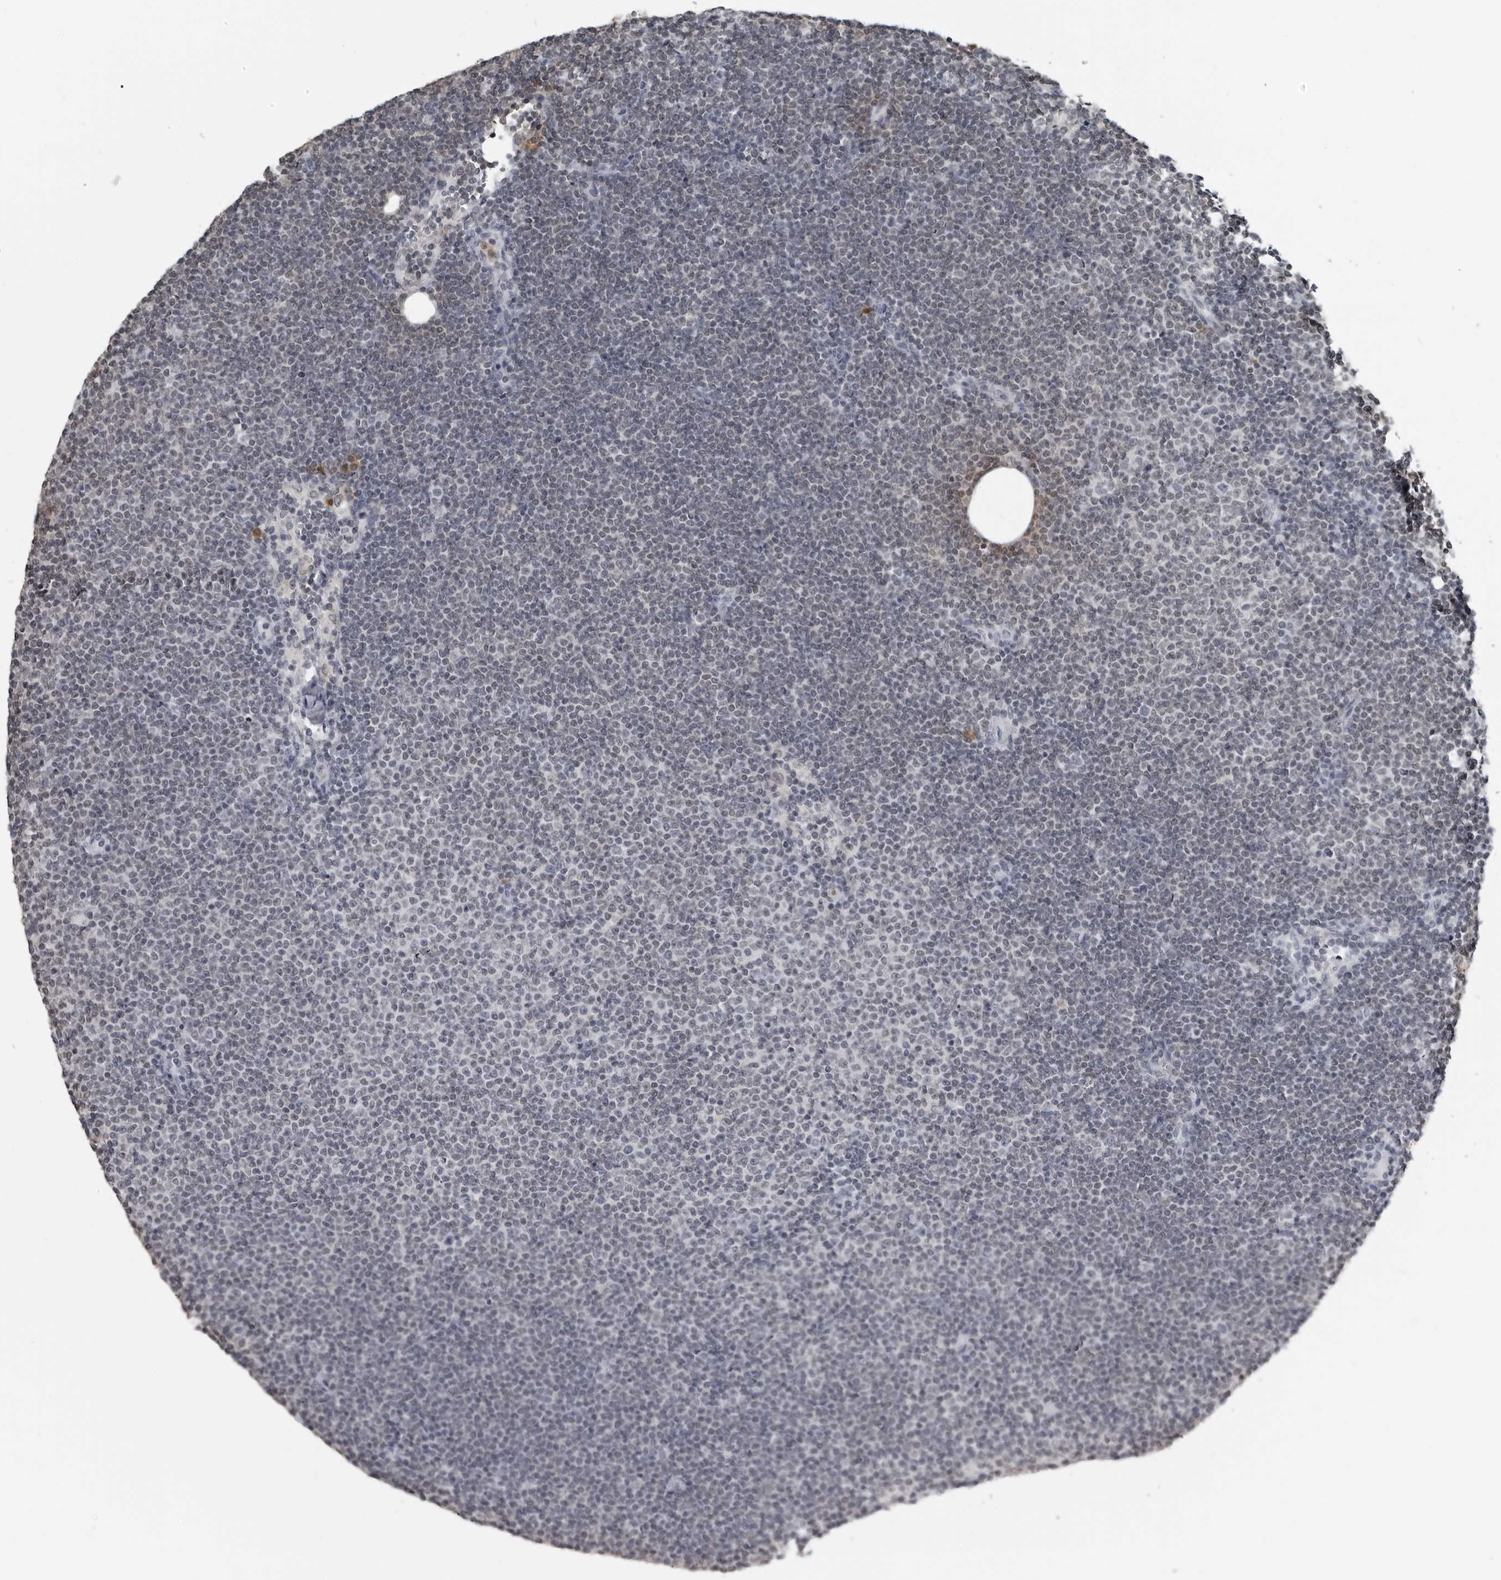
{"staining": {"intensity": "negative", "quantity": "none", "location": "none"}, "tissue": "lymphoma", "cell_type": "Tumor cells", "image_type": "cancer", "snomed": [{"axis": "morphology", "description": "Malignant lymphoma, non-Hodgkin's type, Low grade"}, {"axis": "topography", "description": "Lymph node"}], "caption": "High power microscopy histopathology image of an IHC photomicrograph of lymphoma, revealing no significant expression in tumor cells. (Immunohistochemistry, brightfield microscopy, high magnification).", "gene": "RTCA", "patient": {"sex": "female", "age": 53}}